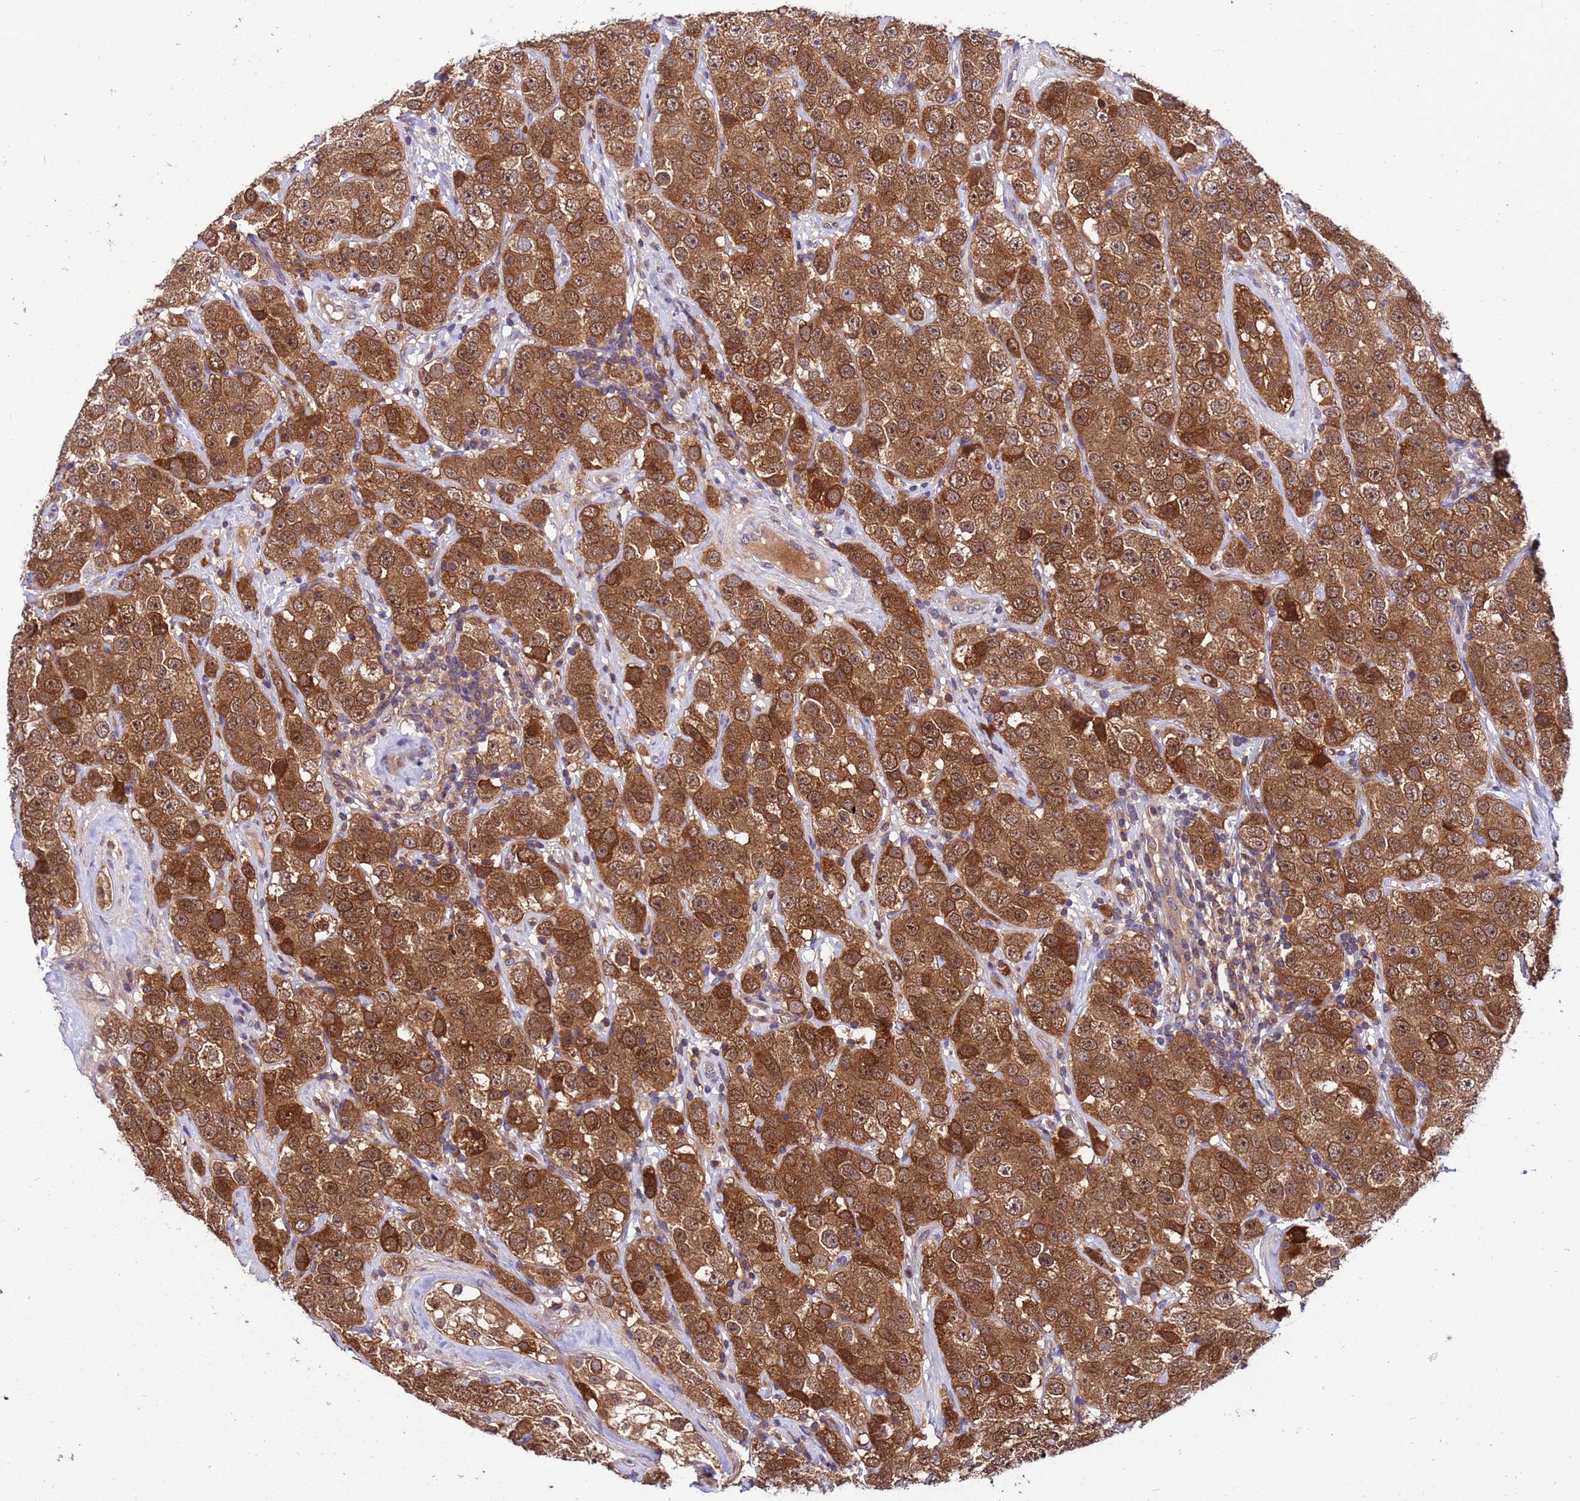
{"staining": {"intensity": "strong", "quantity": ">75%", "location": "cytoplasmic/membranous,nuclear"}, "tissue": "testis cancer", "cell_type": "Tumor cells", "image_type": "cancer", "snomed": [{"axis": "morphology", "description": "Seminoma, NOS"}, {"axis": "topography", "description": "Testis"}], "caption": "IHC histopathology image of neoplastic tissue: human testis seminoma stained using IHC shows high levels of strong protein expression localized specifically in the cytoplasmic/membranous and nuclear of tumor cells, appearing as a cytoplasmic/membranous and nuclear brown color.", "gene": "GET3", "patient": {"sex": "male", "age": 28}}